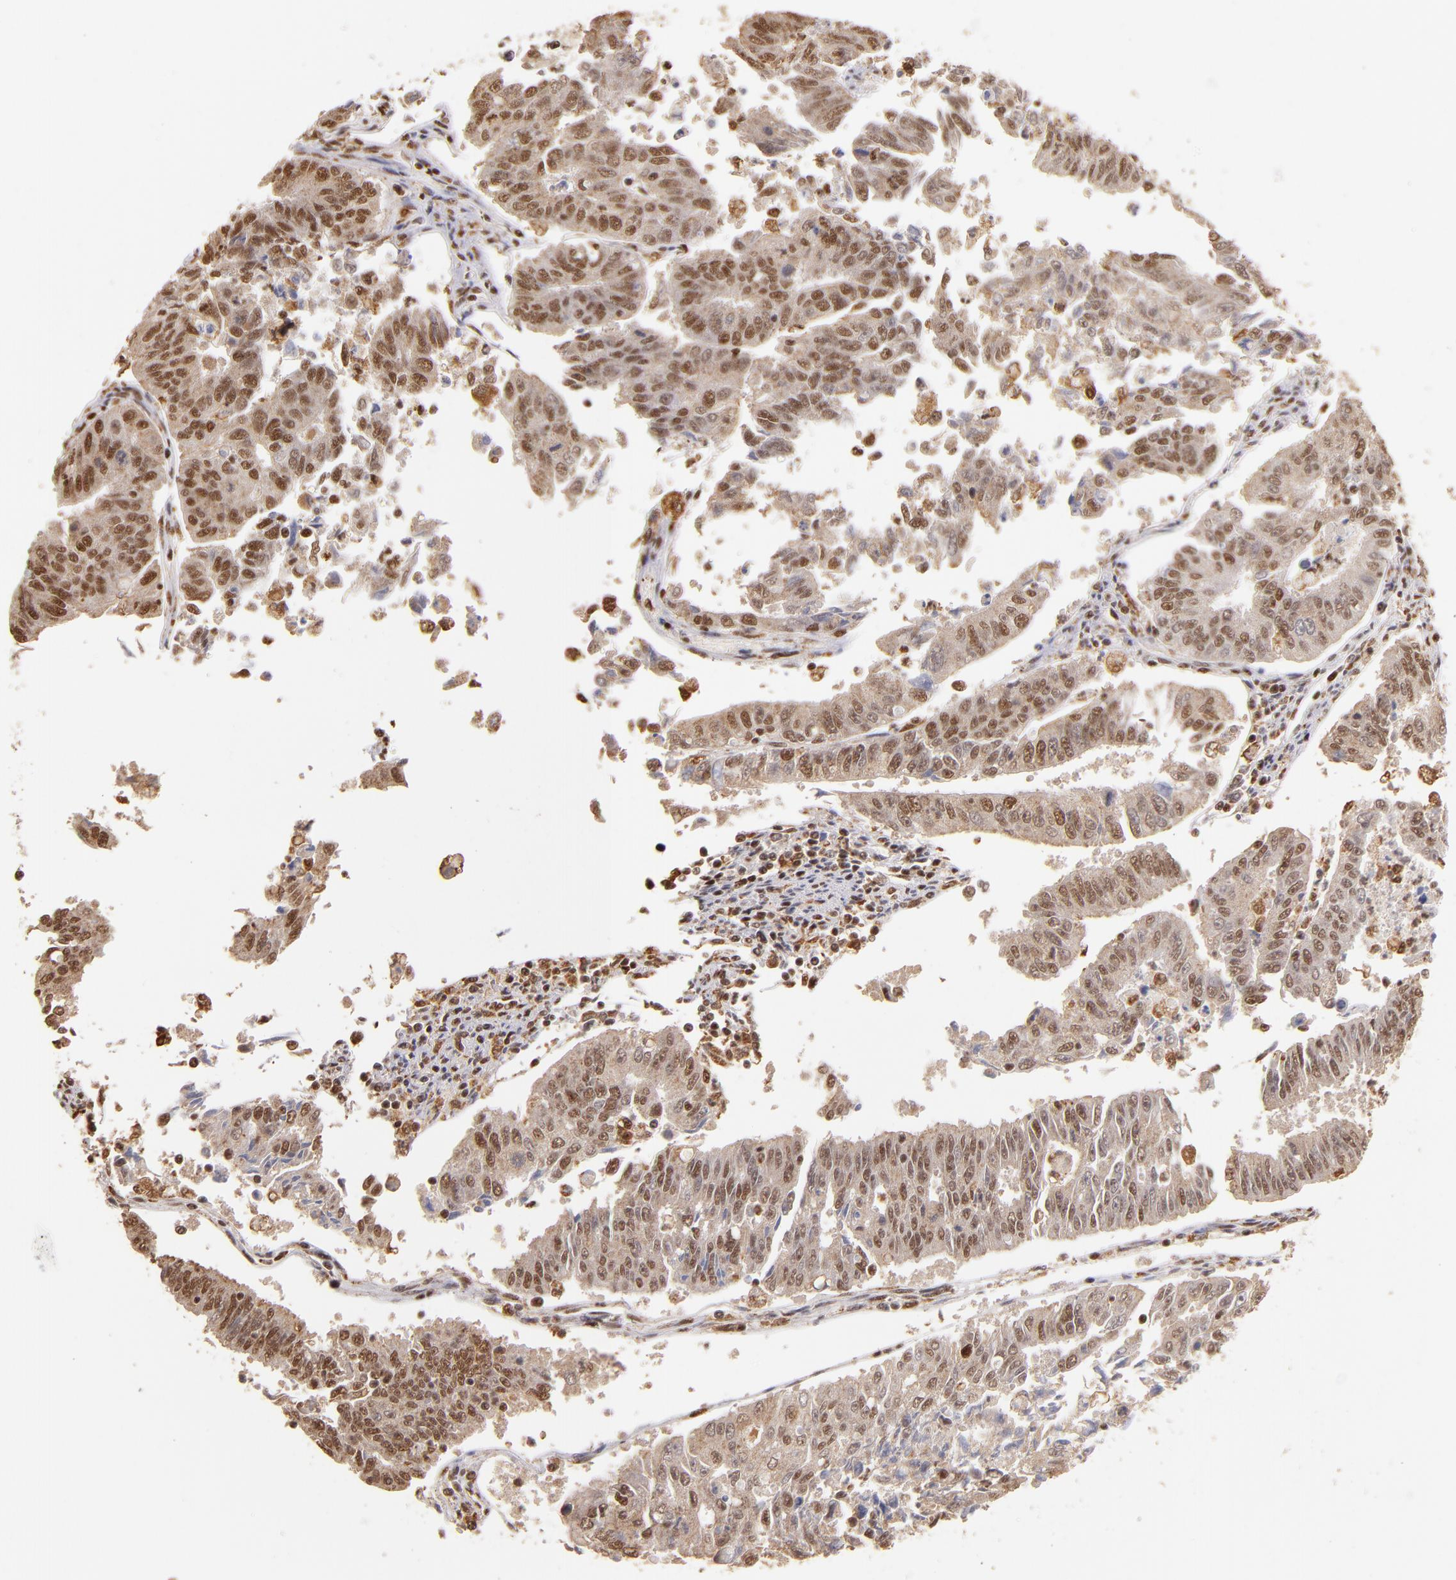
{"staining": {"intensity": "moderate", "quantity": ">75%", "location": "cytoplasmic/membranous,nuclear"}, "tissue": "endometrial cancer", "cell_type": "Tumor cells", "image_type": "cancer", "snomed": [{"axis": "morphology", "description": "Adenocarcinoma, NOS"}, {"axis": "topography", "description": "Endometrium"}], "caption": "Protein staining reveals moderate cytoplasmic/membranous and nuclear positivity in about >75% of tumor cells in endometrial cancer (adenocarcinoma).", "gene": "SP1", "patient": {"sex": "female", "age": 42}}